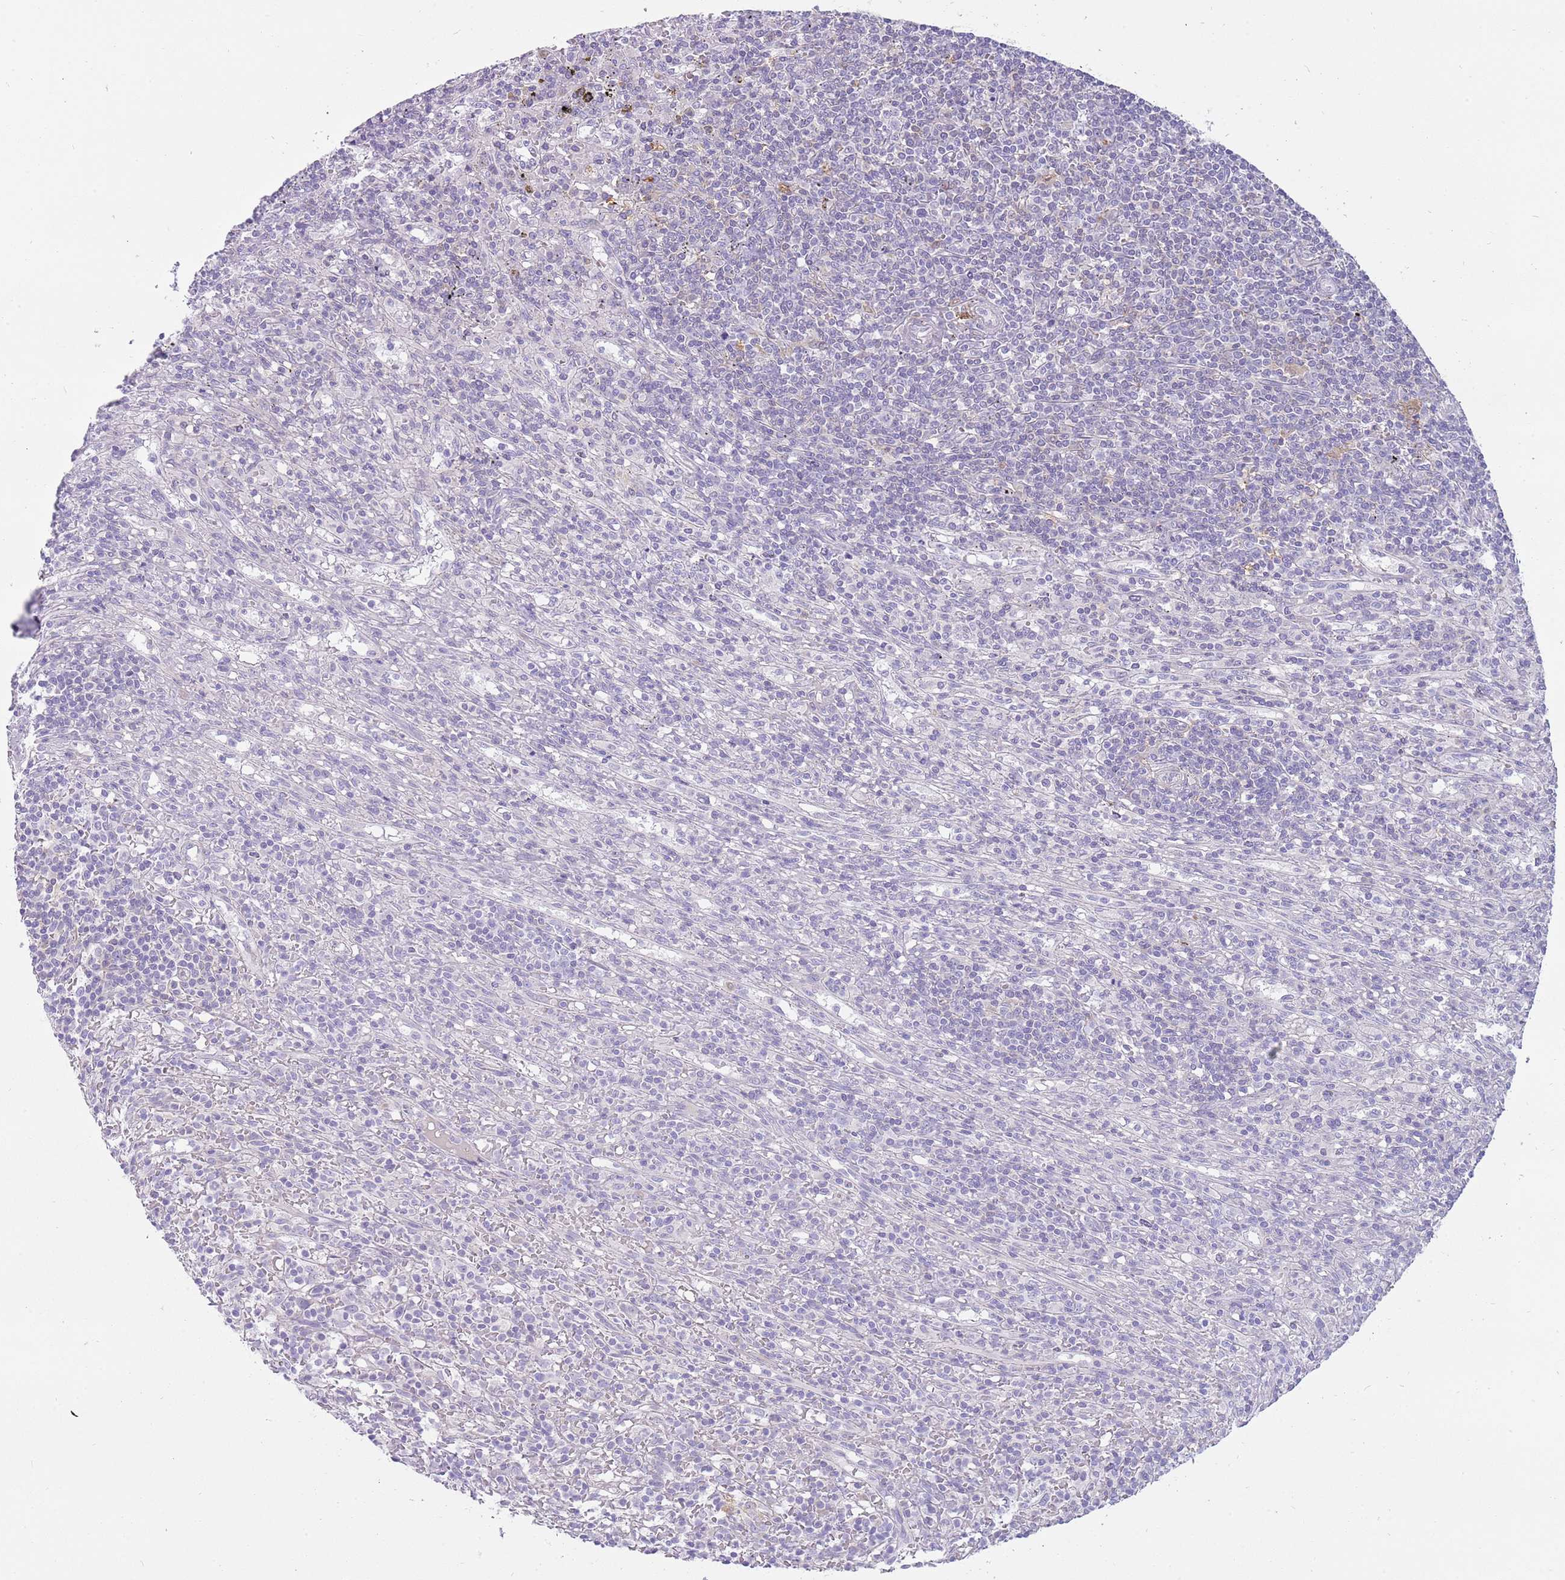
{"staining": {"intensity": "negative", "quantity": "none", "location": "none"}, "tissue": "lymphoma", "cell_type": "Tumor cells", "image_type": "cancer", "snomed": [{"axis": "morphology", "description": "Malignant lymphoma, non-Hodgkin's type, Low grade"}, {"axis": "topography", "description": "Spleen"}], "caption": "Tumor cells are negative for protein expression in human lymphoma. (DAB (3,3'-diaminobenzidine) immunohistochemistry (IHC) visualized using brightfield microscopy, high magnification).", "gene": "DIPK1C", "patient": {"sex": "male", "age": 76}}